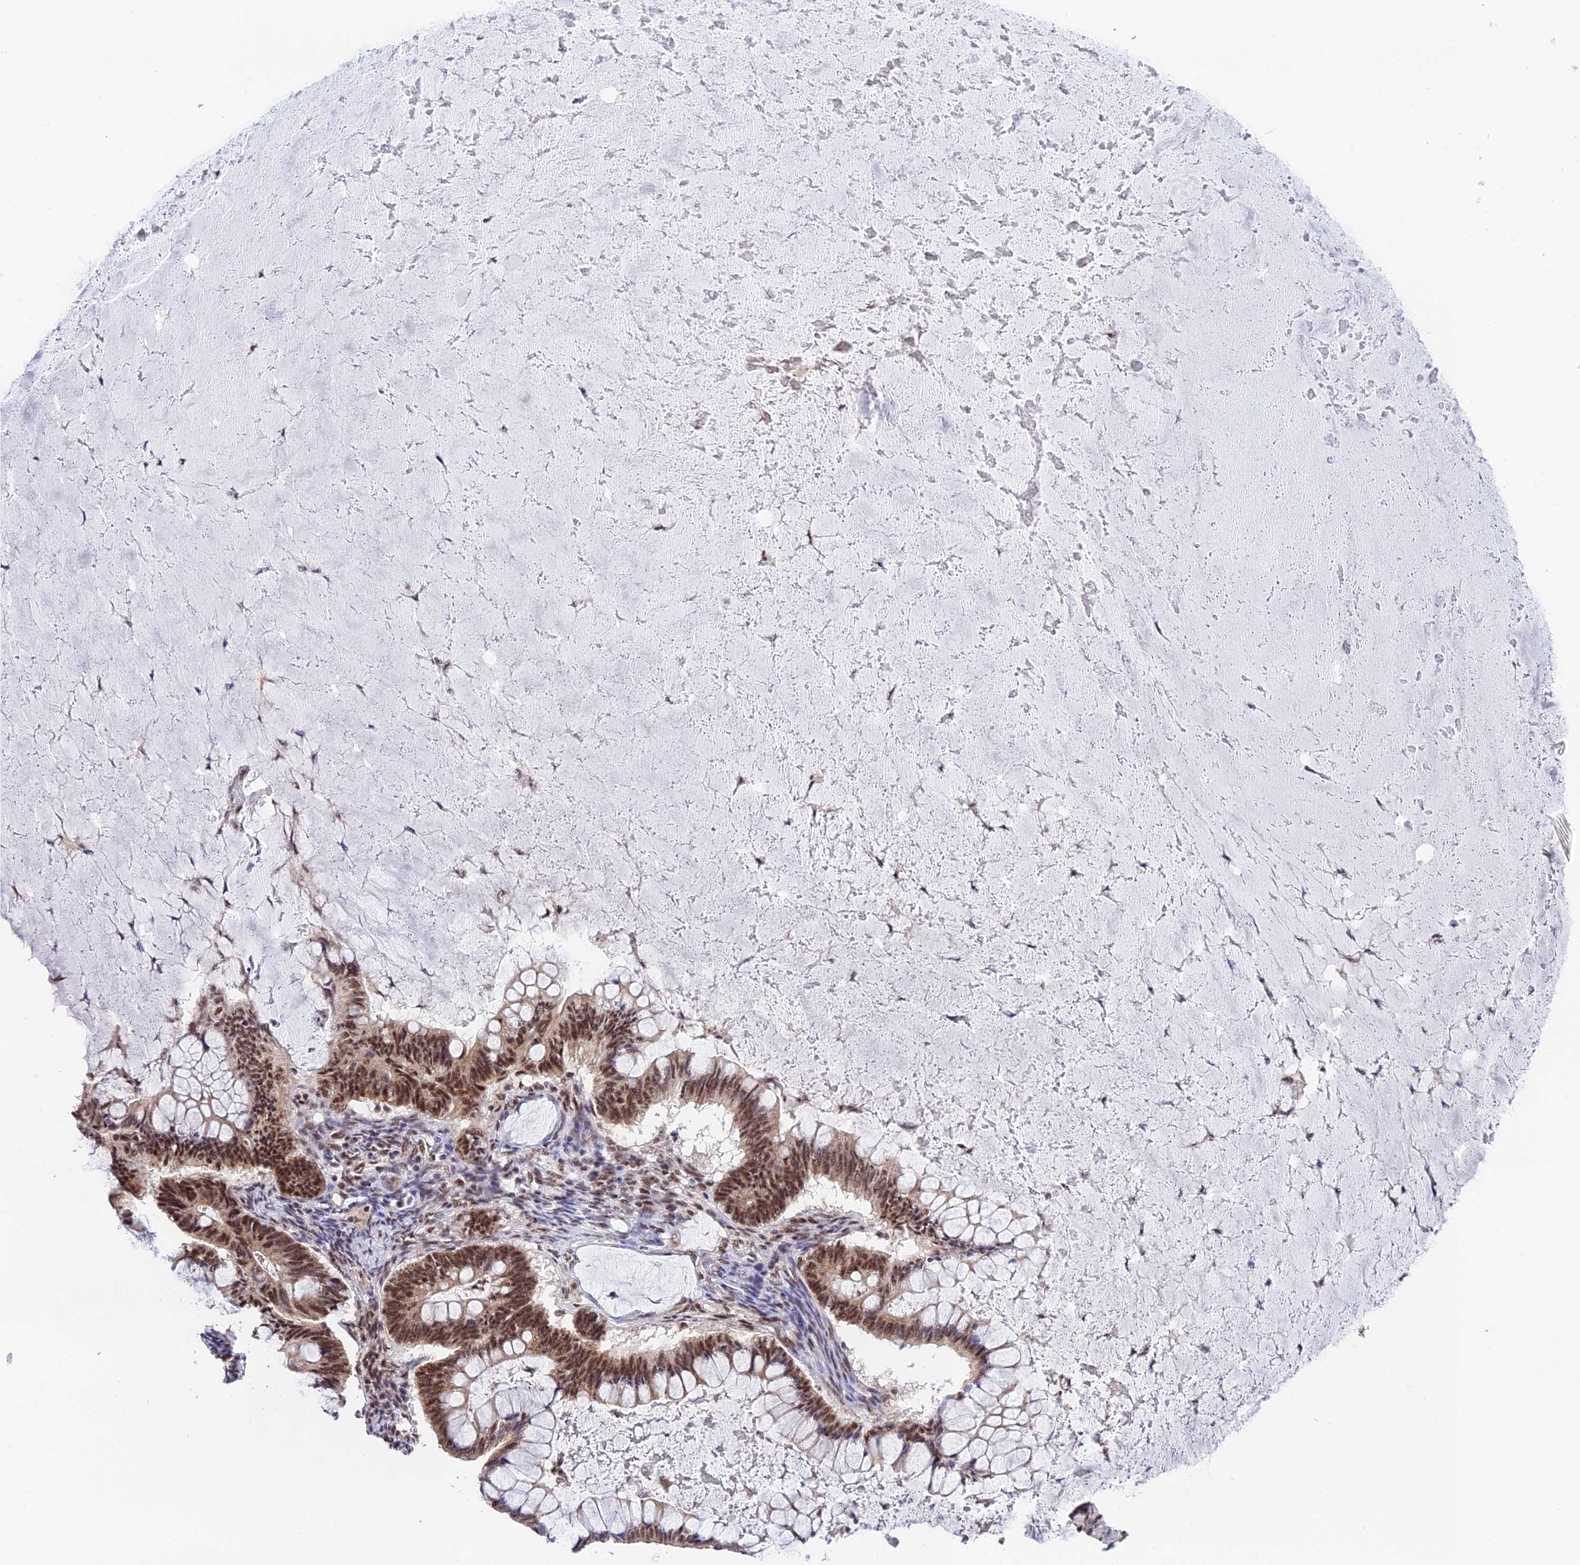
{"staining": {"intensity": "moderate", "quantity": ">75%", "location": "nuclear"}, "tissue": "ovarian cancer", "cell_type": "Tumor cells", "image_type": "cancer", "snomed": [{"axis": "morphology", "description": "Cystadenocarcinoma, mucinous, NOS"}, {"axis": "topography", "description": "Ovary"}], "caption": "The image demonstrates immunohistochemical staining of ovarian mucinous cystadenocarcinoma. There is moderate nuclear staining is appreciated in approximately >75% of tumor cells. (brown staining indicates protein expression, while blue staining denotes nuclei).", "gene": "THOC7", "patient": {"sex": "female", "age": 61}}